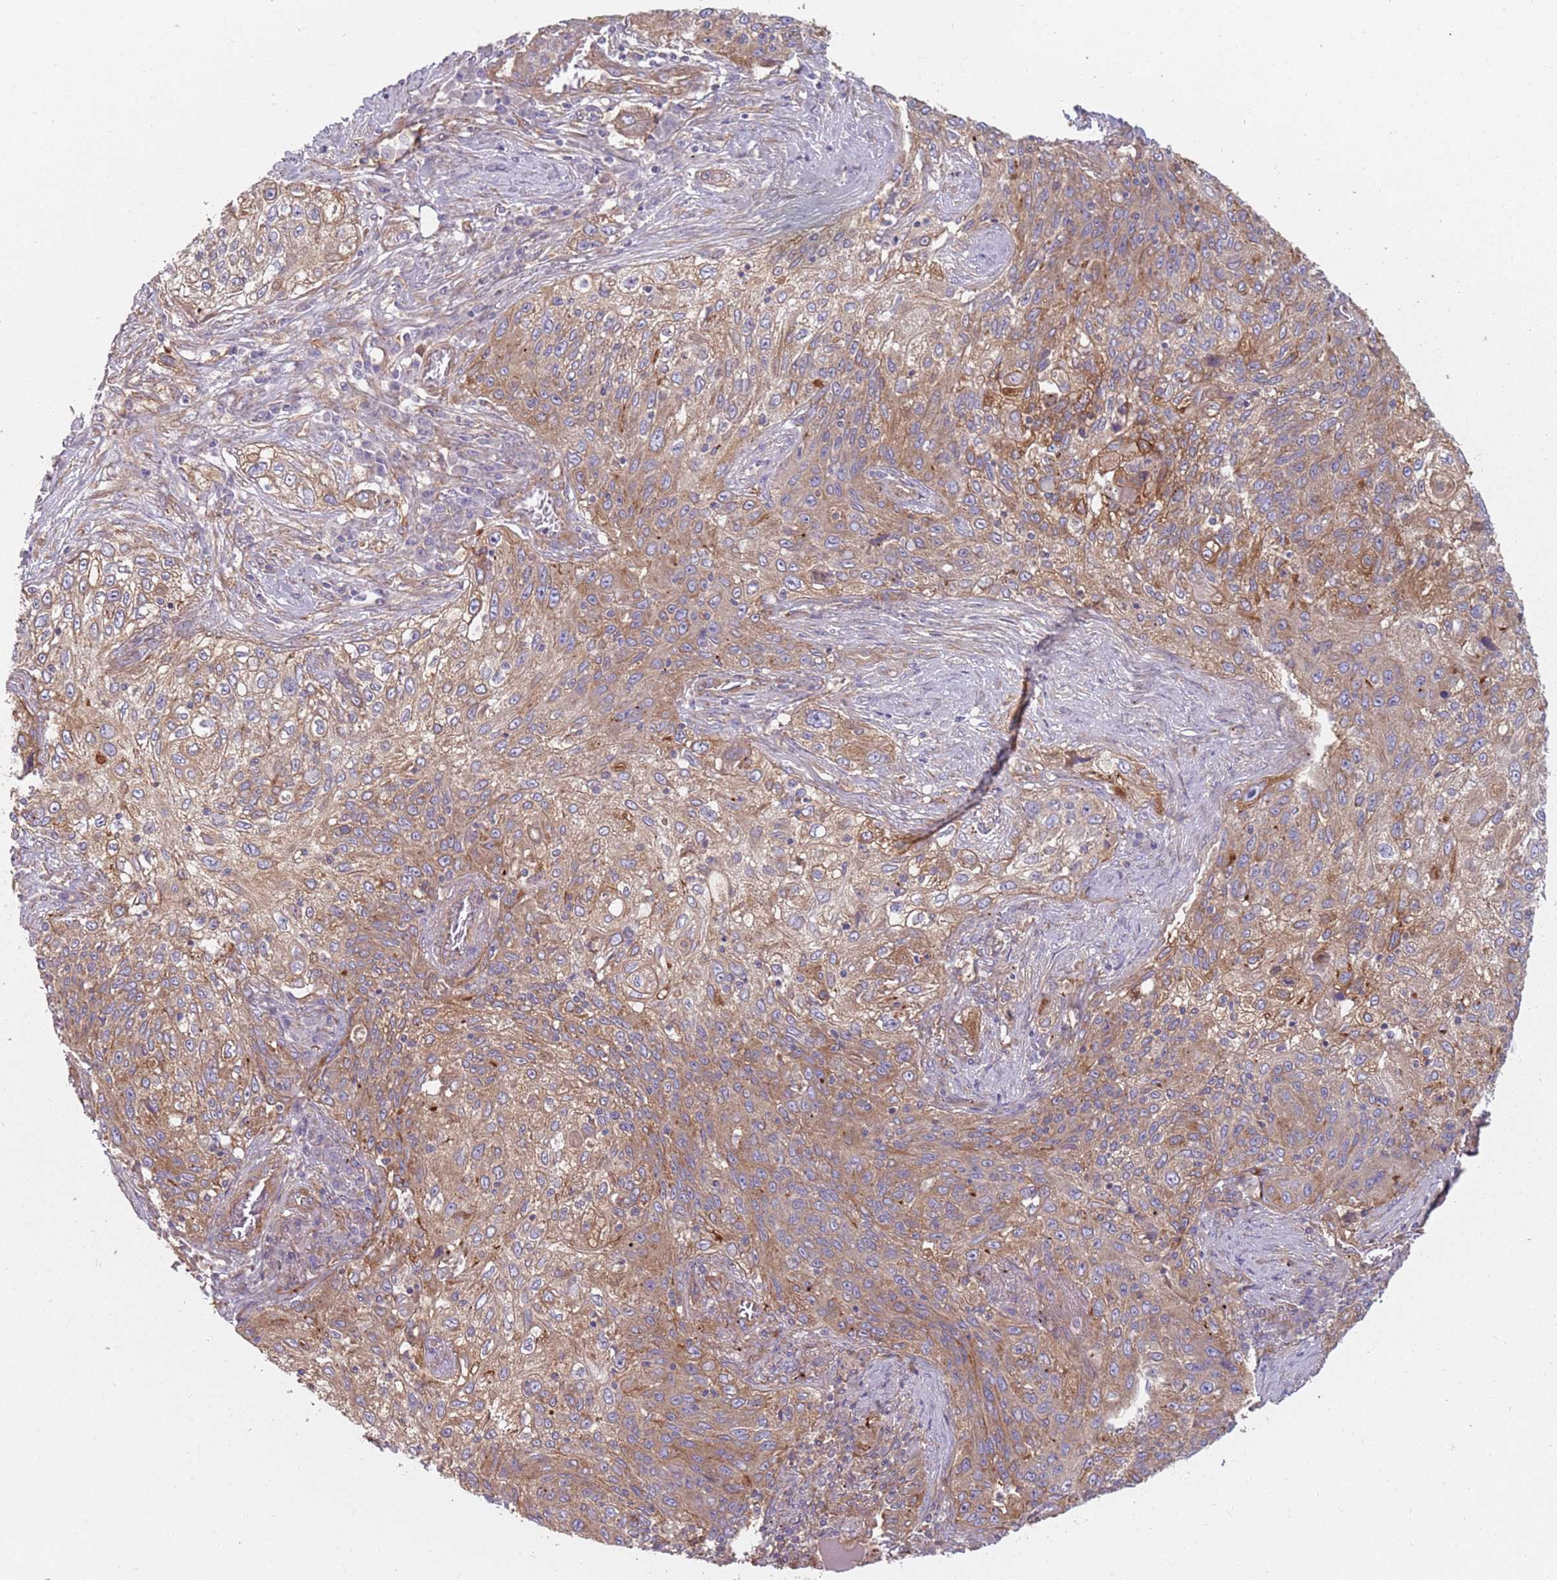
{"staining": {"intensity": "moderate", "quantity": "25%-75%", "location": "cytoplasmic/membranous"}, "tissue": "lung cancer", "cell_type": "Tumor cells", "image_type": "cancer", "snomed": [{"axis": "morphology", "description": "Squamous cell carcinoma, NOS"}, {"axis": "topography", "description": "Lung"}], "caption": "Tumor cells display medium levels of moderate cytoplasmic/membranous staining in about 25%-75% of cells in lung squamous cell carcinoma. (DAB (3,3'-diaminobenzidine) = brown stain, brightfield microscopy at high magnification).", "gene": "SPDL1", "patient": {"sex": "female", "age": 69}}